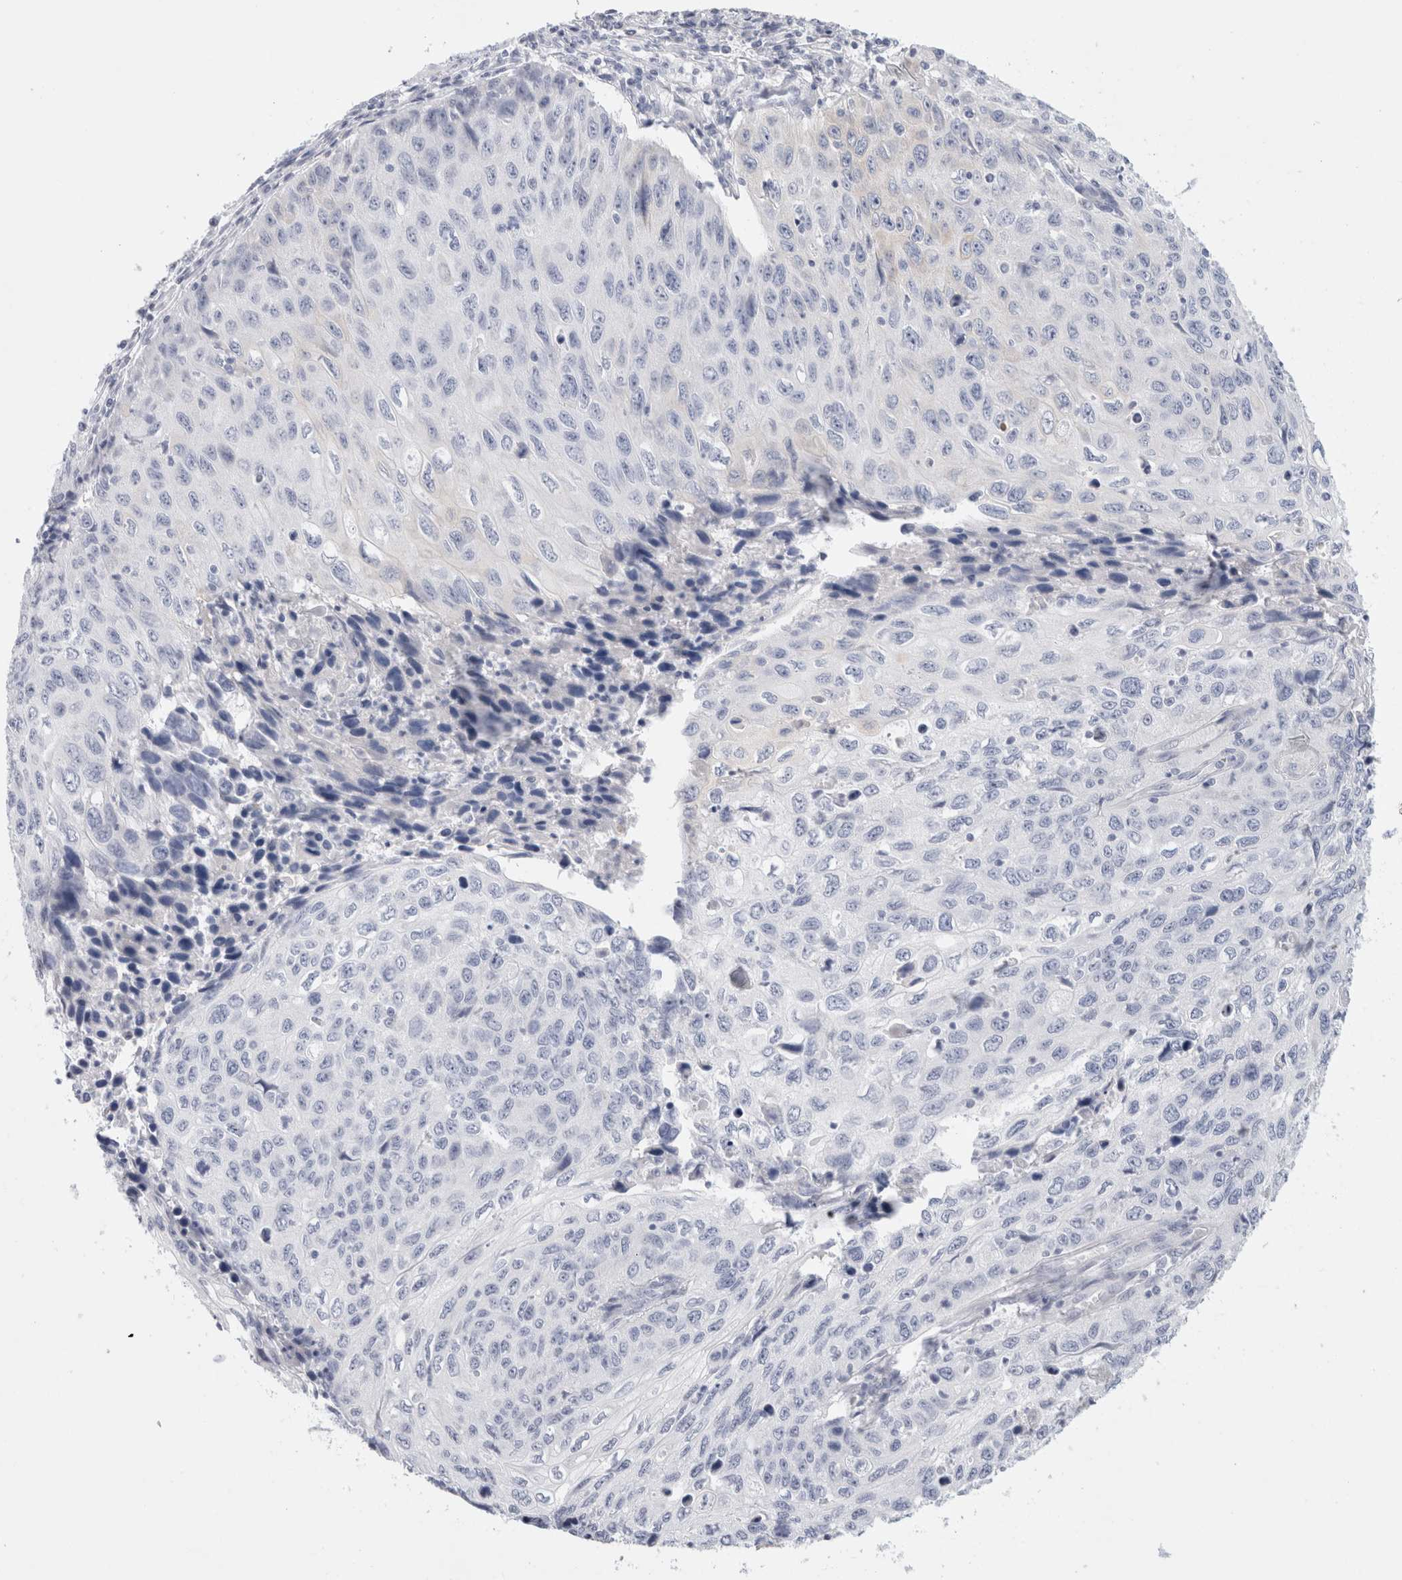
{"staining": {"intensity": "negative", "quantity": "none", "location": "none"}, "tissue": "cervical cancer", "cell_type": "Tumor cells", "image_type": "cancer", "snomed": [{"axis": "morphology", "description": "Squamous cell carcinoma, NOS"}, {"axis": "topography", "description": "Cervix"}], "caption": "The photomicrograph demonstrates no significant staining in tumor cells of cervical cancer. (DAB immunohistochemistry (IHC), high magnification).", "gene": "MUC15", "patient": {"sex": "female", "age": 53}}